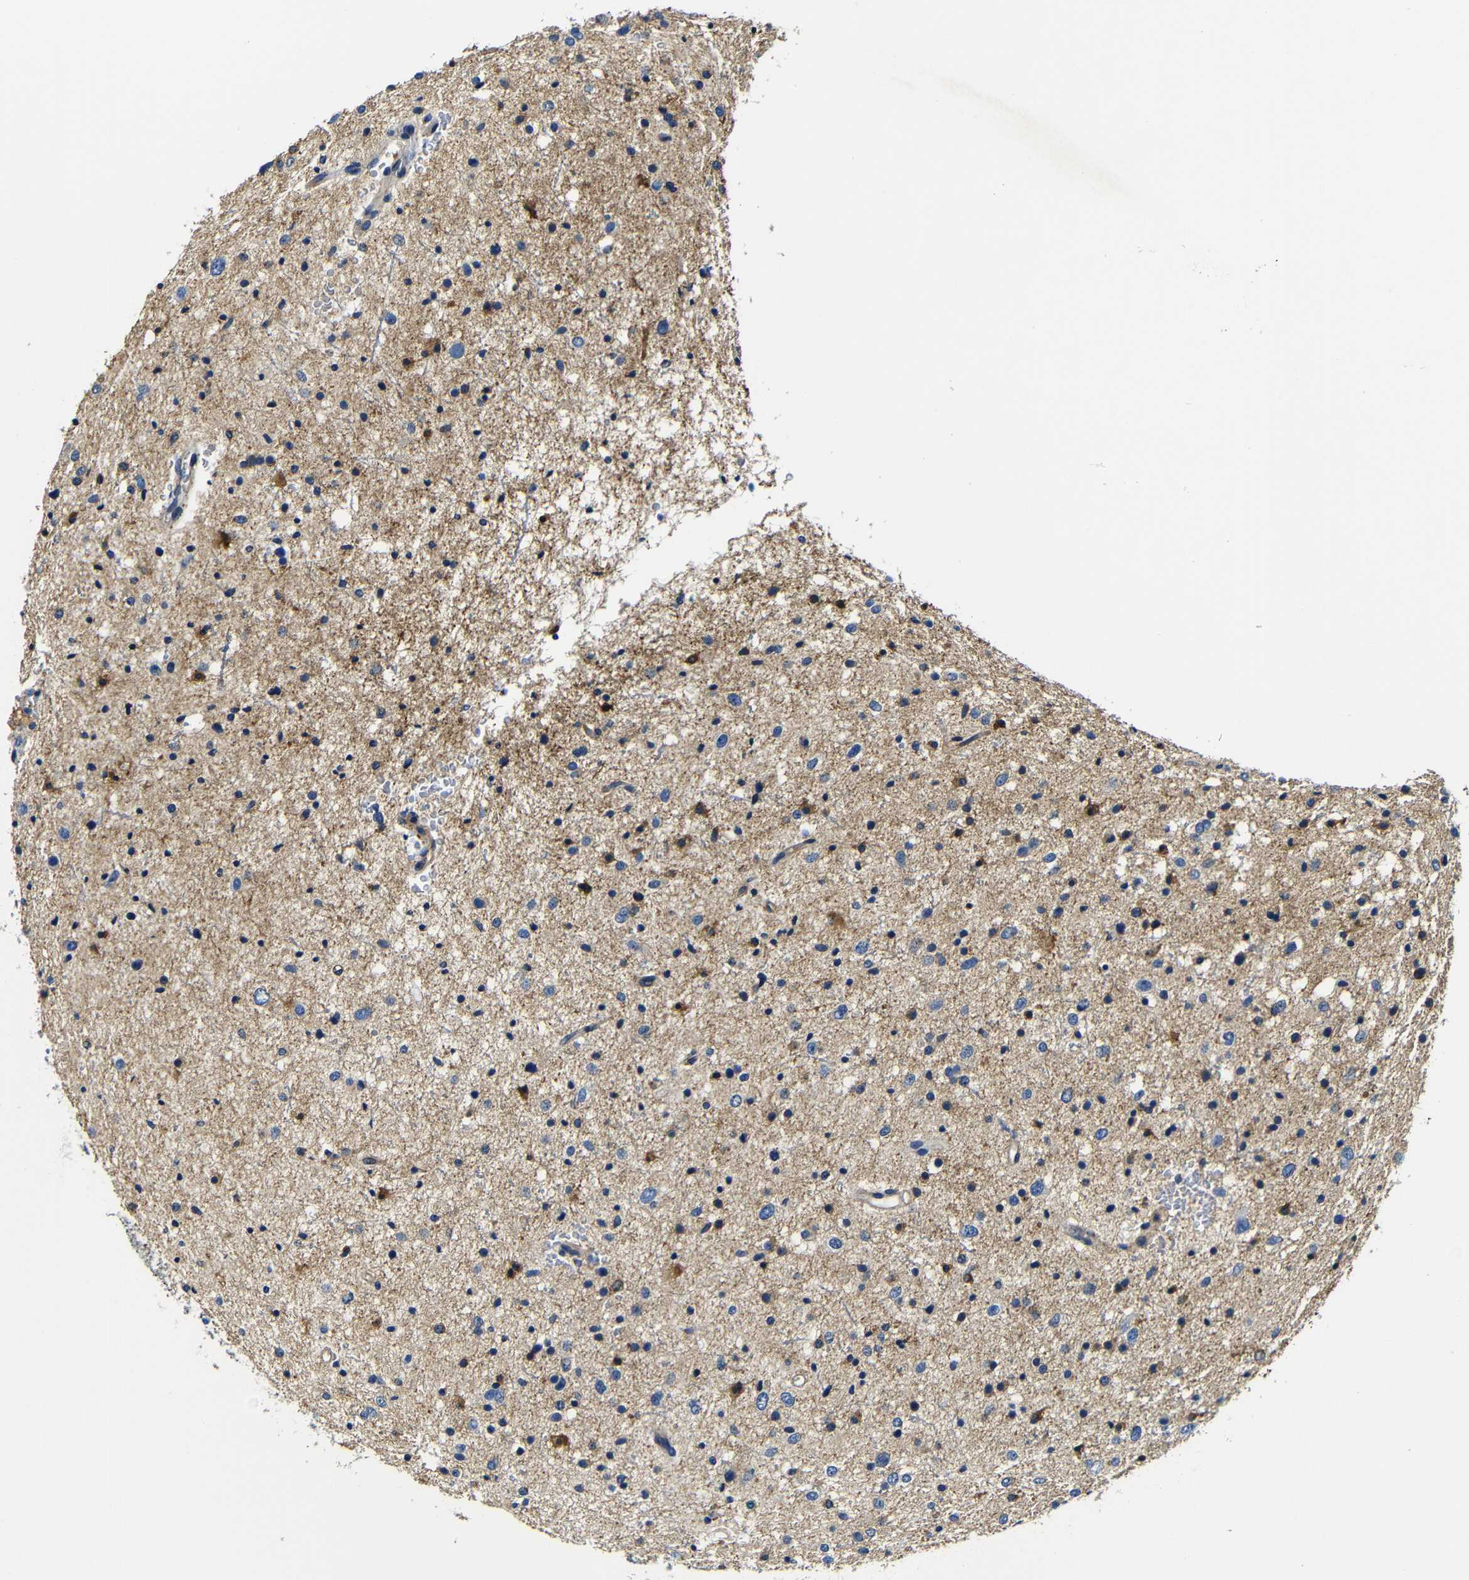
{"staining": {"intensity": "moderate", "quantity": "25%-75%", "location": "cytoplasmic/membranous"}, "tissue": "glioma", "cell_type": "Tumor cells", "image_type": "cancer", "snomed": [{"axis": "morphology", "description": "Glioma, malignant, Low grade"}, {"axis": "topography", "description": "Brain"}], "caption": "There is medium levels of moderate cytoplasmic/membranous staining in tumor cells of glioma, as demonstrated by immunohistochemical staining (brown color).", "gene": "GIMAP2", "patient": {"sex": "female", "age": 37}}